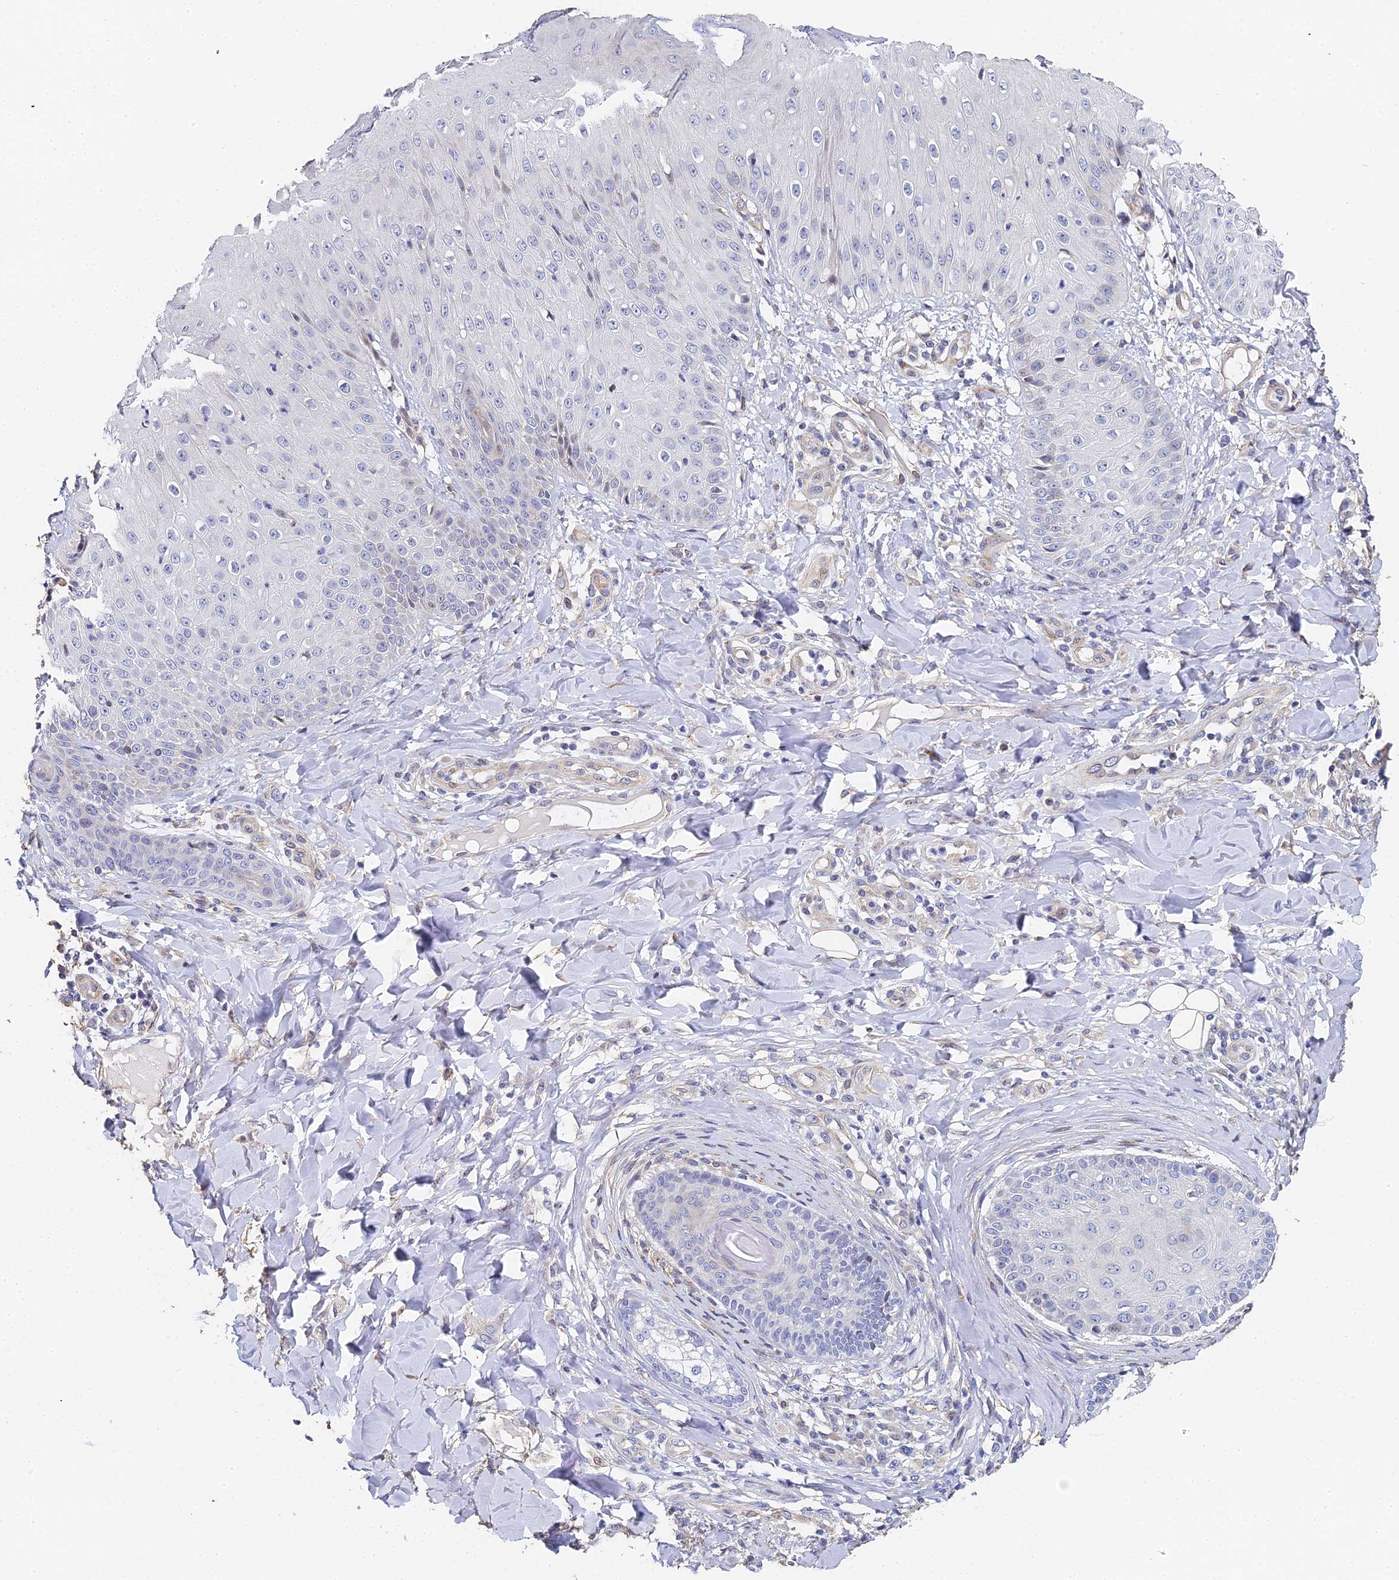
{"staining": {"intensity": "weak", "quantity": "25%-75%", "location": "cytoplasmic/membranous,nuclear"}, "tissue": "skin", "cell_type": "Epidermal cells", "image_type": "normal", "snomed": [{"axis": "morphology", "description": "Normal tissue, NOS"}, {"axis": "morphology", "description": "Inflammation, NOS"}, {"axis": "topography", "description": "Soft tissue"}, {"axis": "topography", "description": "Anal"}], "caption": "Protein analysis of benign skin displays weak cytoplasmic/membranous,nuclear positivity in about 25%-75% of epidermal cells.", "gene": "ENSG00000268674", "patient": {"sex": "female", "age": 15}}